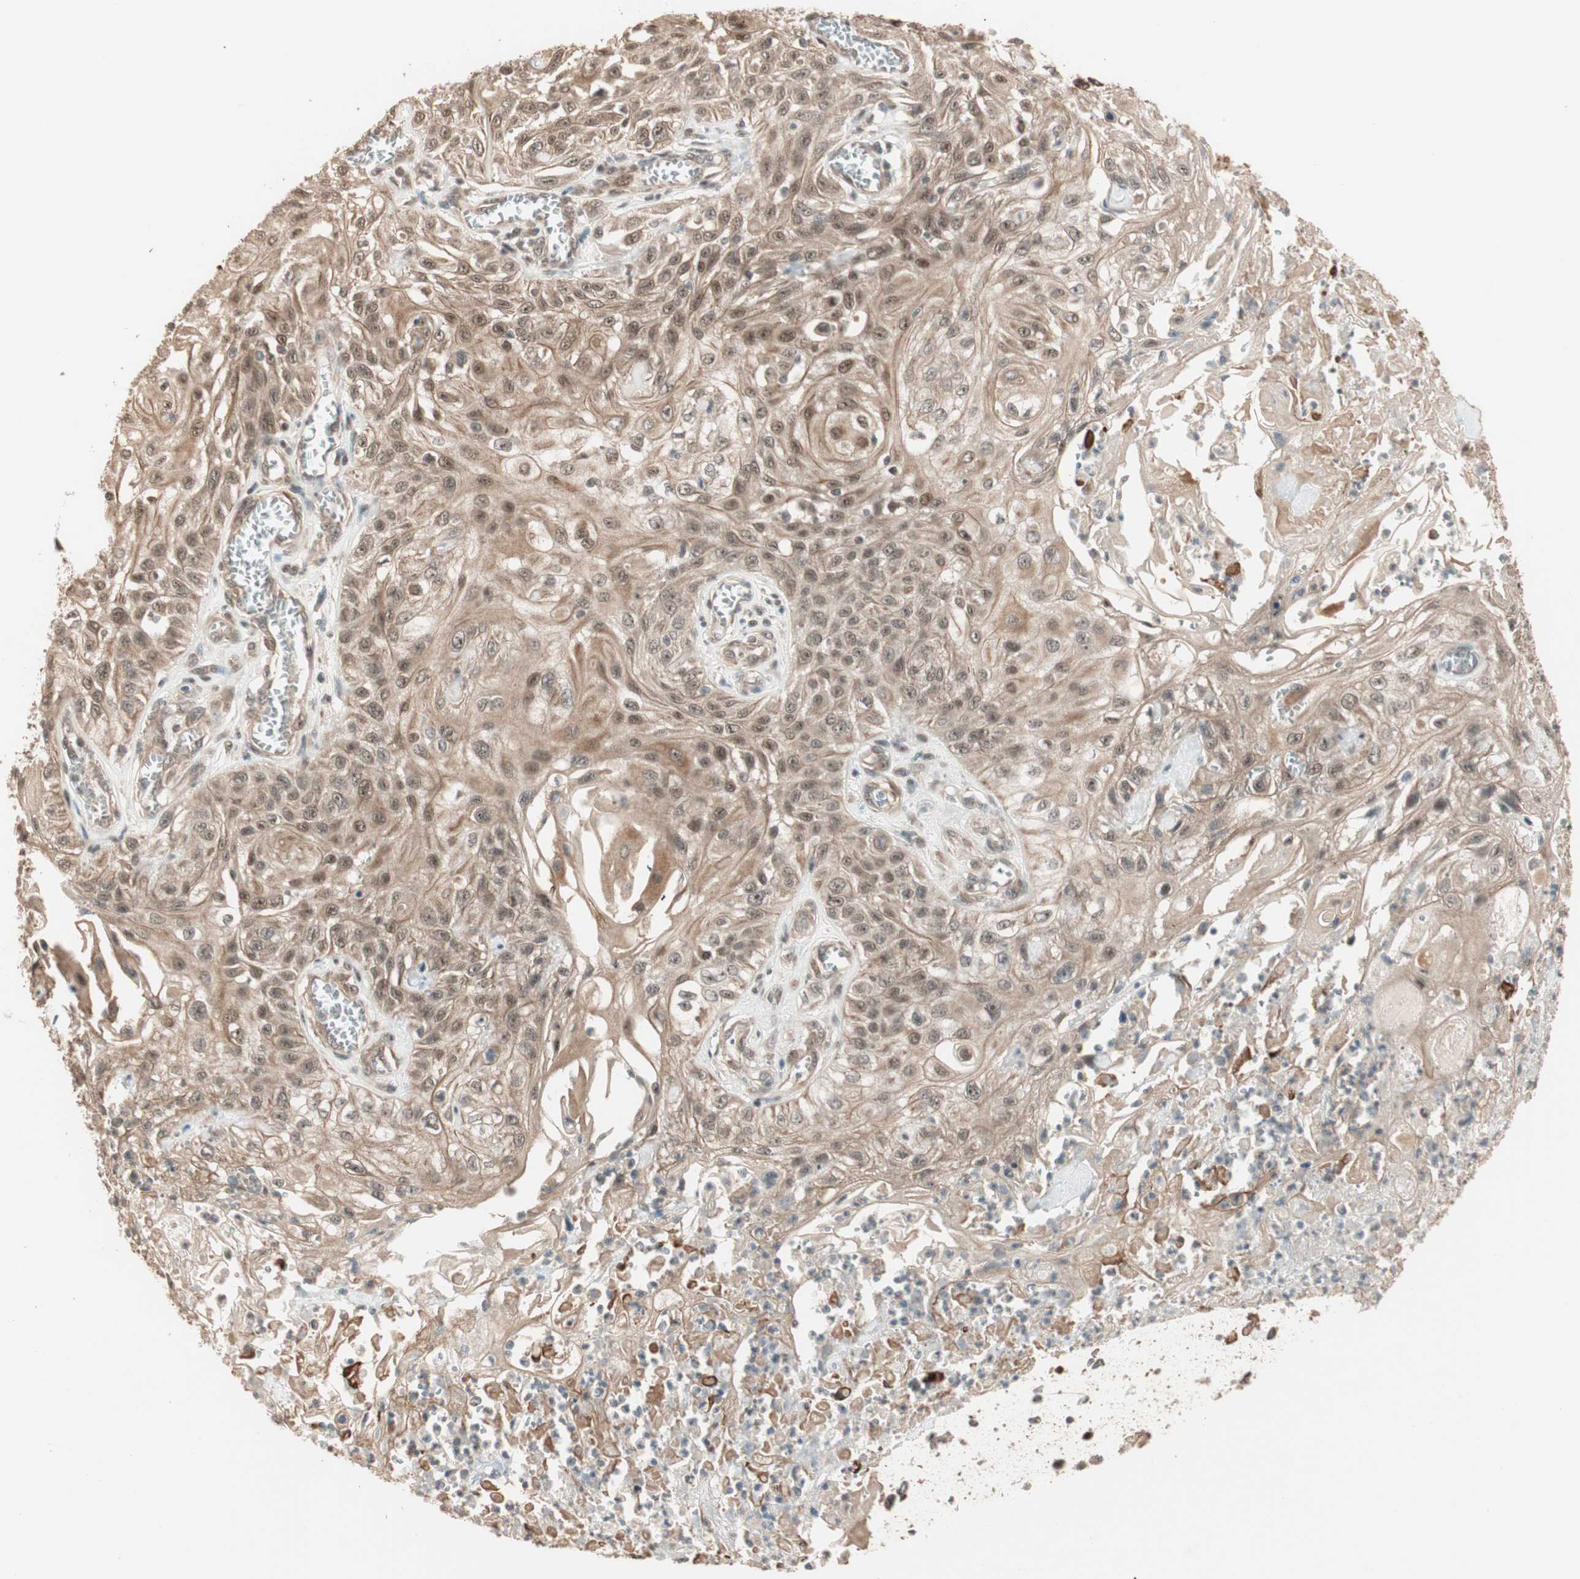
{"staining": {"intensity": "moderate", "quantity": ">75%", "location": "cytoplasmic/membranous,nuclear"}, "tissue": "skin cancer", "cell_type": "Tumor cells", "image_type": "cancer", "snomed": [{"axis": "morphology", "description": "Squamous cell carcinoma, NOS"}, {"axis": "morphology", "description": "Squamous cell carcinoma, metastatic, NOS"}, {"axis": "topography", "description": "Skin"}, {"axis": "topography", "description": "Lymph node"}], "caption": "The histopathology image displays a brown stain indicating the presence of a protein in the cytoplasmic/membranous and nuclear of tumor cells in squamous cell carcinoma (skin).", "gene": "ZSCAN31", "patient": {"sex": "male", "age": 75}}